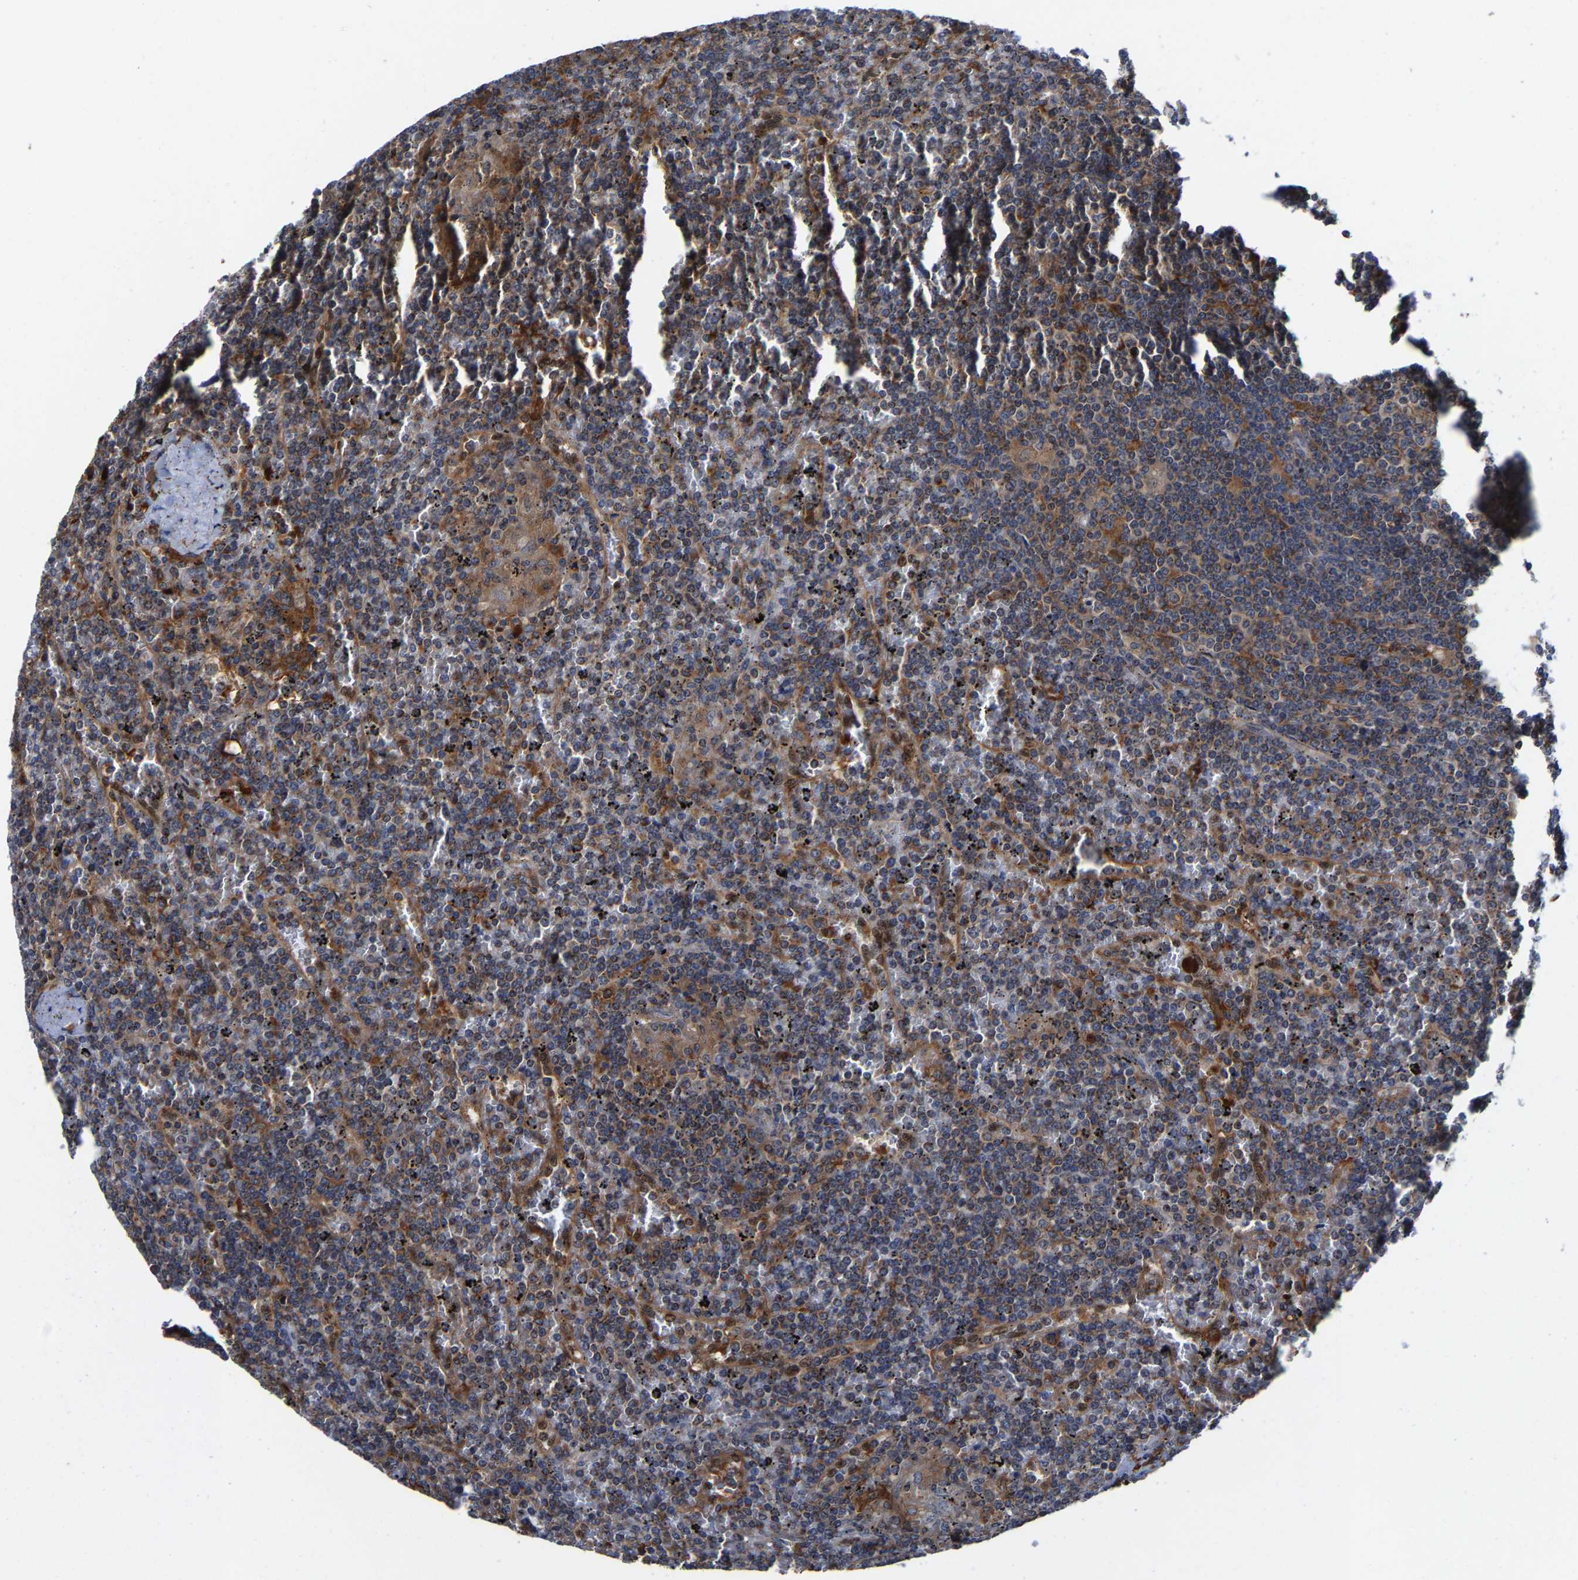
{"staining": {"intensity": "strong", "quantity": "<25%", "location": "cytoplasmic/membranous"}, "tissue": "lymphoma", "cell_type": "Tumor cells", "image_type": "cancer", "snomed": [{"axis": "morphology", "description": "Malignant lymphoma, non-Hodgkin's type, Low grade"}, {"axis": "topography", "description": "Spleen"}], "caption": "Lymphoma stained for a protein (brown) displays strong cytoplasmic/membranous positive expression in approximately <25% of tumor cells.", "gene": "PFKFB3", "patient": {"sex": "female", "age": 19}}